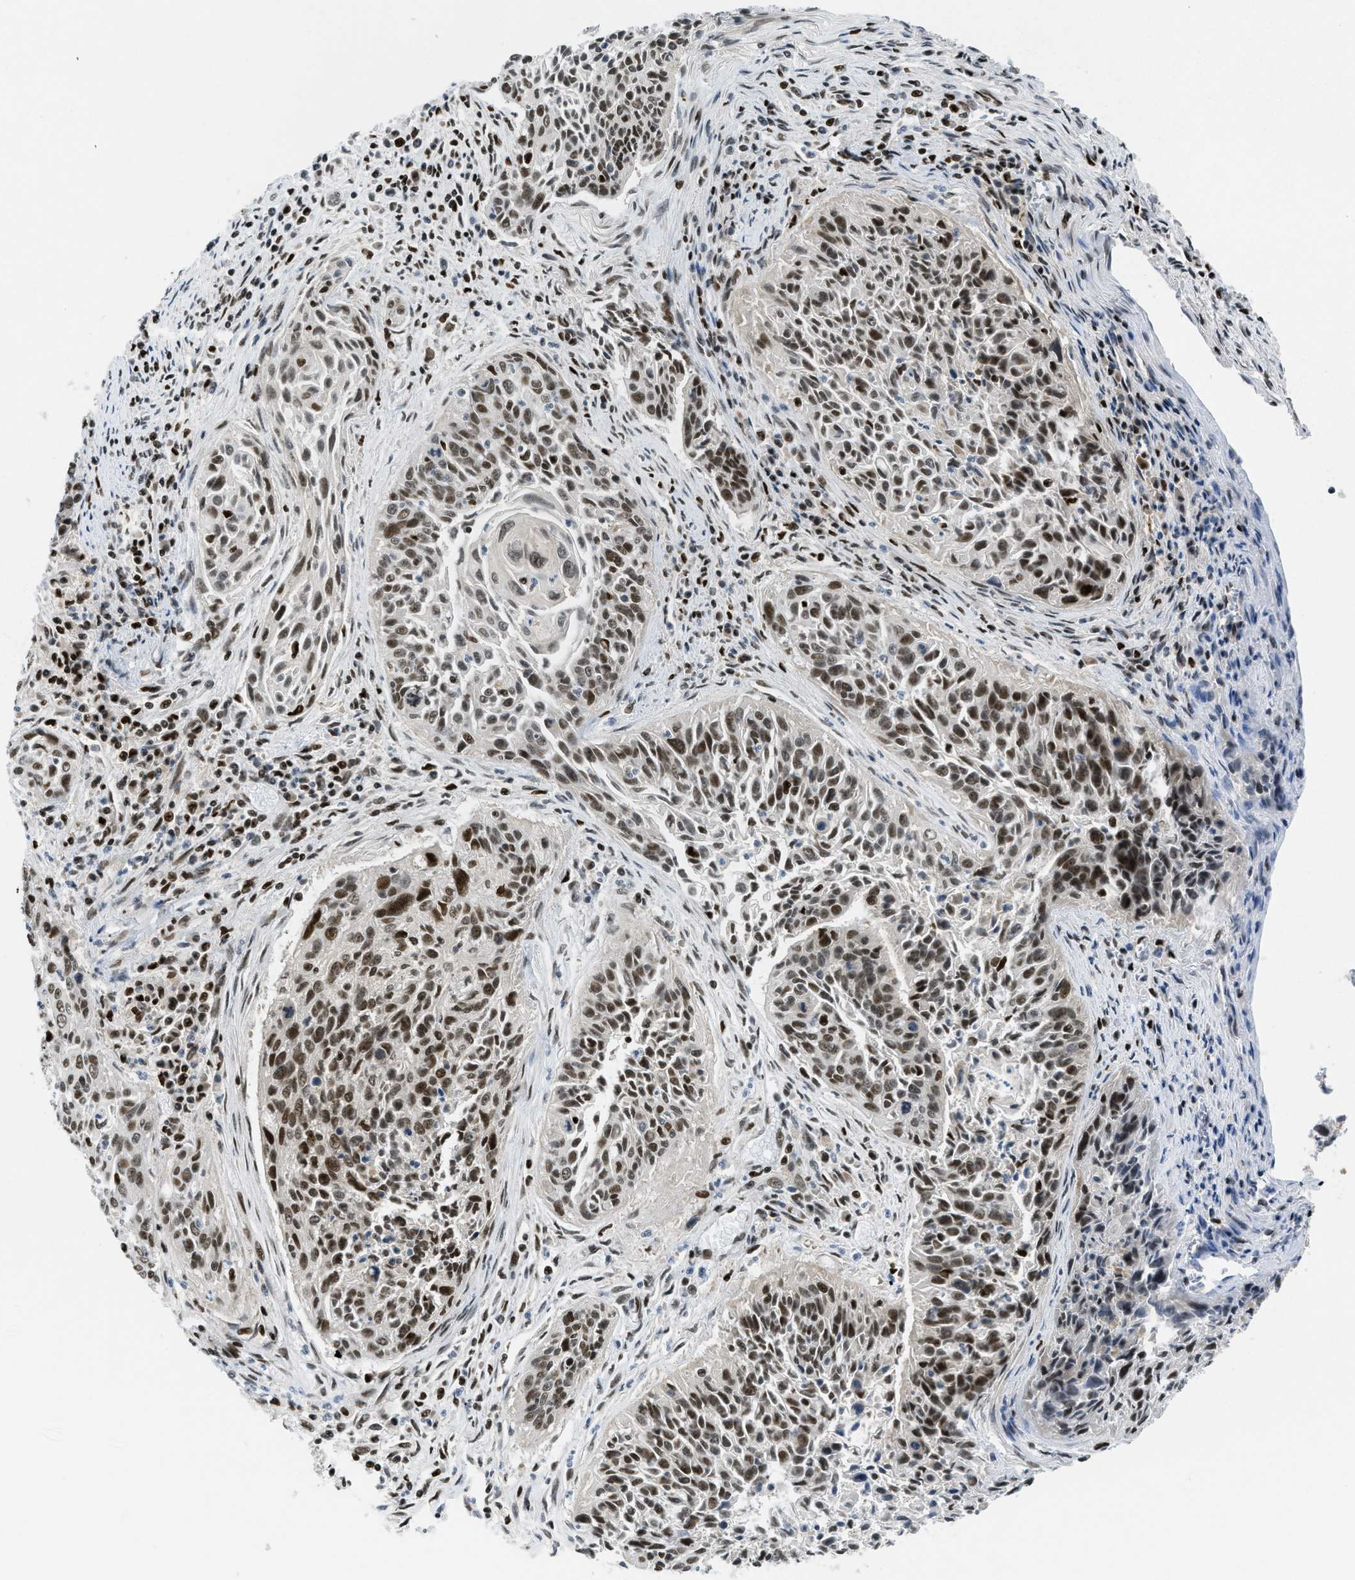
{"staining": {"intensity": "moderate", "quantity": ">75%", "location": "nuclear"}, "tissue": "cervical cancer", "cell_type": "Tumor cells", "image_type": "cancer", "snomed": [{"axis": "morphology", "description": "Squamous cell carcinoma, NOS"}, {"axis": "topography", "description": "Cervix"}], "caption": "Brown immunohistochemical staining in cervical squamous cell carcinoma displays moderate nuclear staining in approximately >75% of tumor cells.", "gene": "RFX5", "patient": {"sex": "female", "age": 55}}